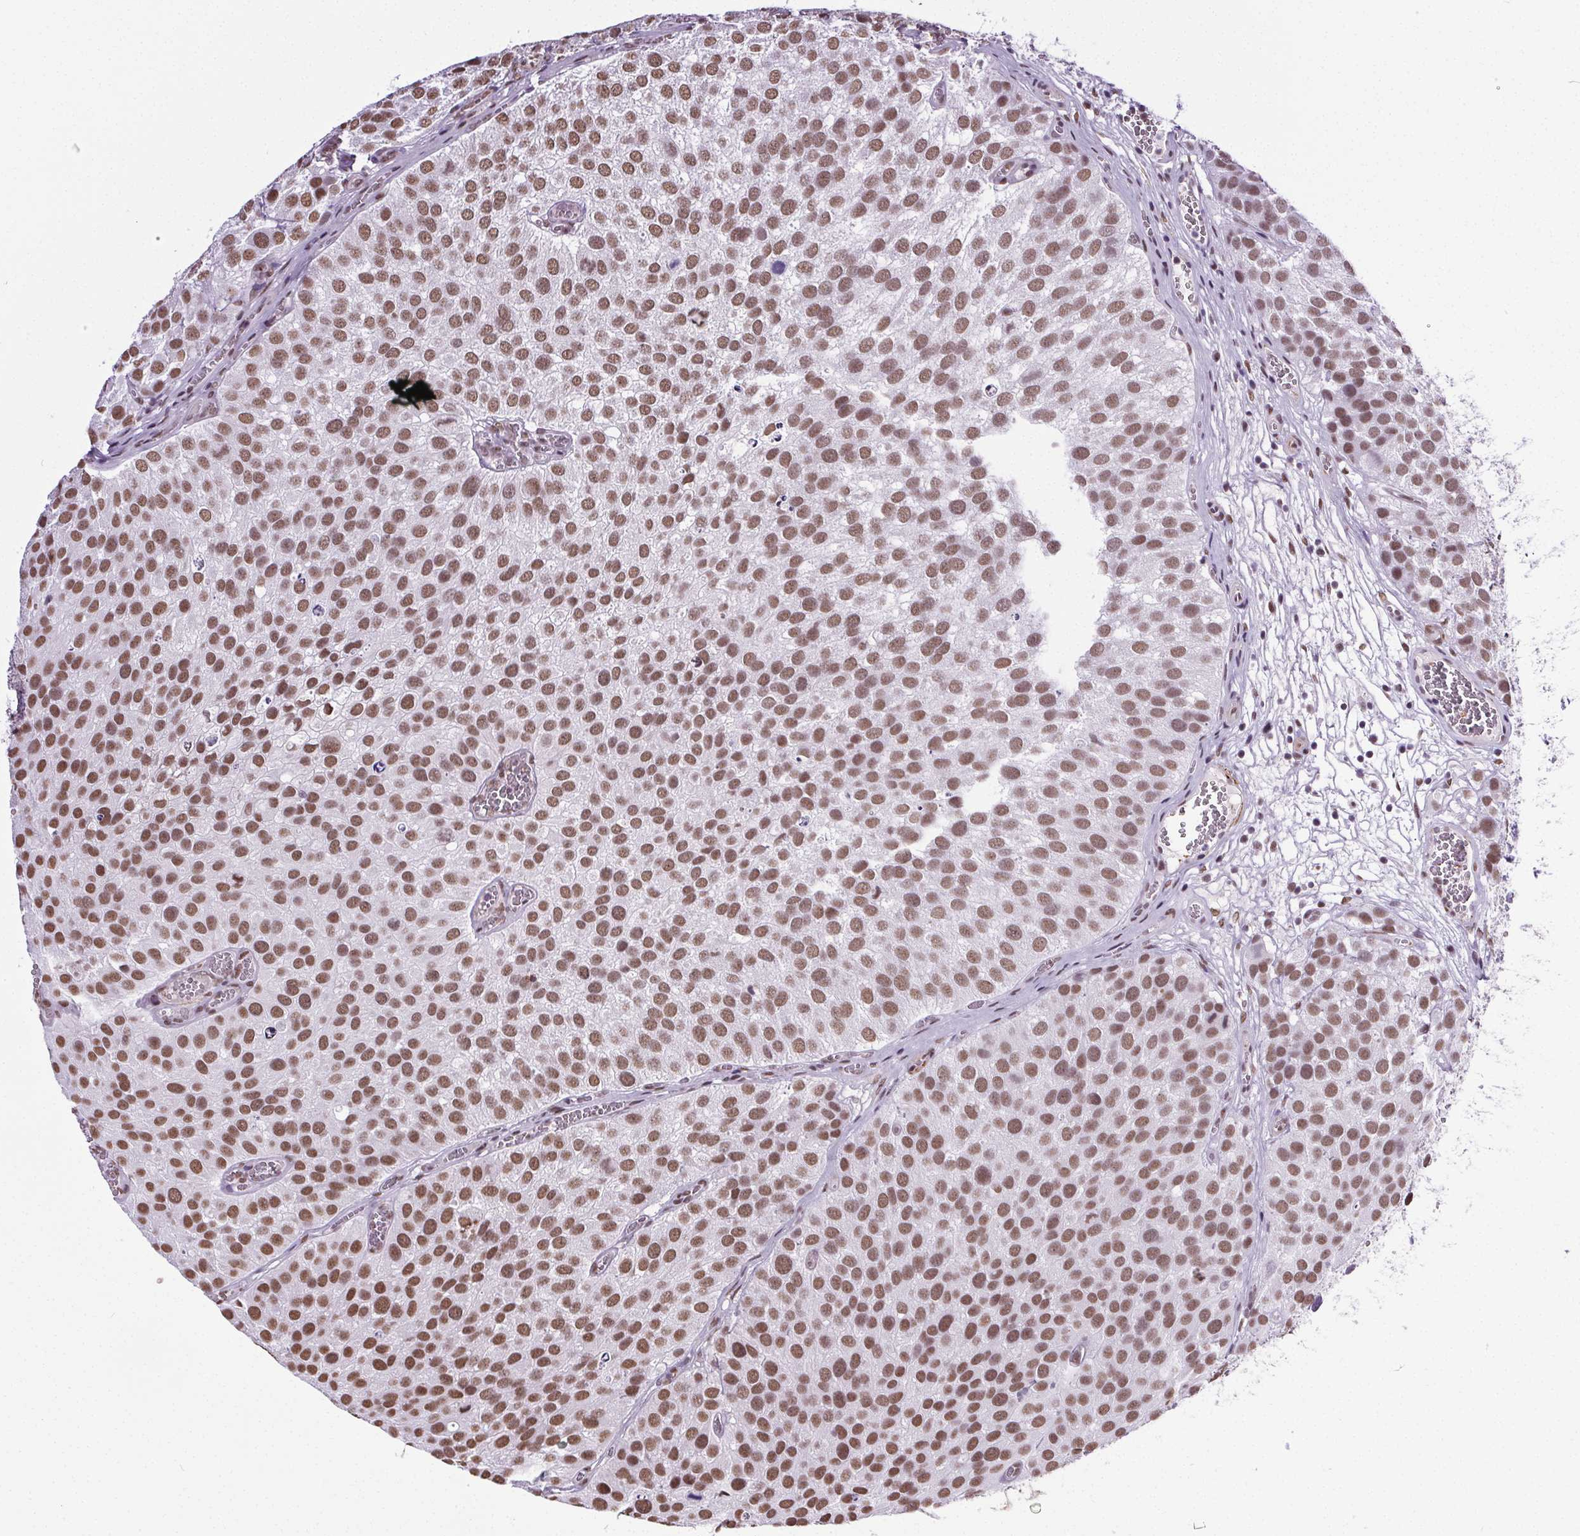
{"staining": {"intensity": "moderate", "quantity": ">75%", "location": "nuclear"}, "tissue": "urothelial cancer", "cell_type": "Tumor cells", "image_type": "cancer", "snomed": [{"axis": "morphology", "description": "Urothelial carcinoma, Low grade"}, {"axis": "topography", "description": "Urinary bladder"}], "caption": "Low-grade urothelial carcinoma was stained to show a protein in brown. There is medium levels of moderate nuclear positivity in about >75% of tumor cells.", "gene": "GP6", "patient": {"sex": "female", "age": 69}}